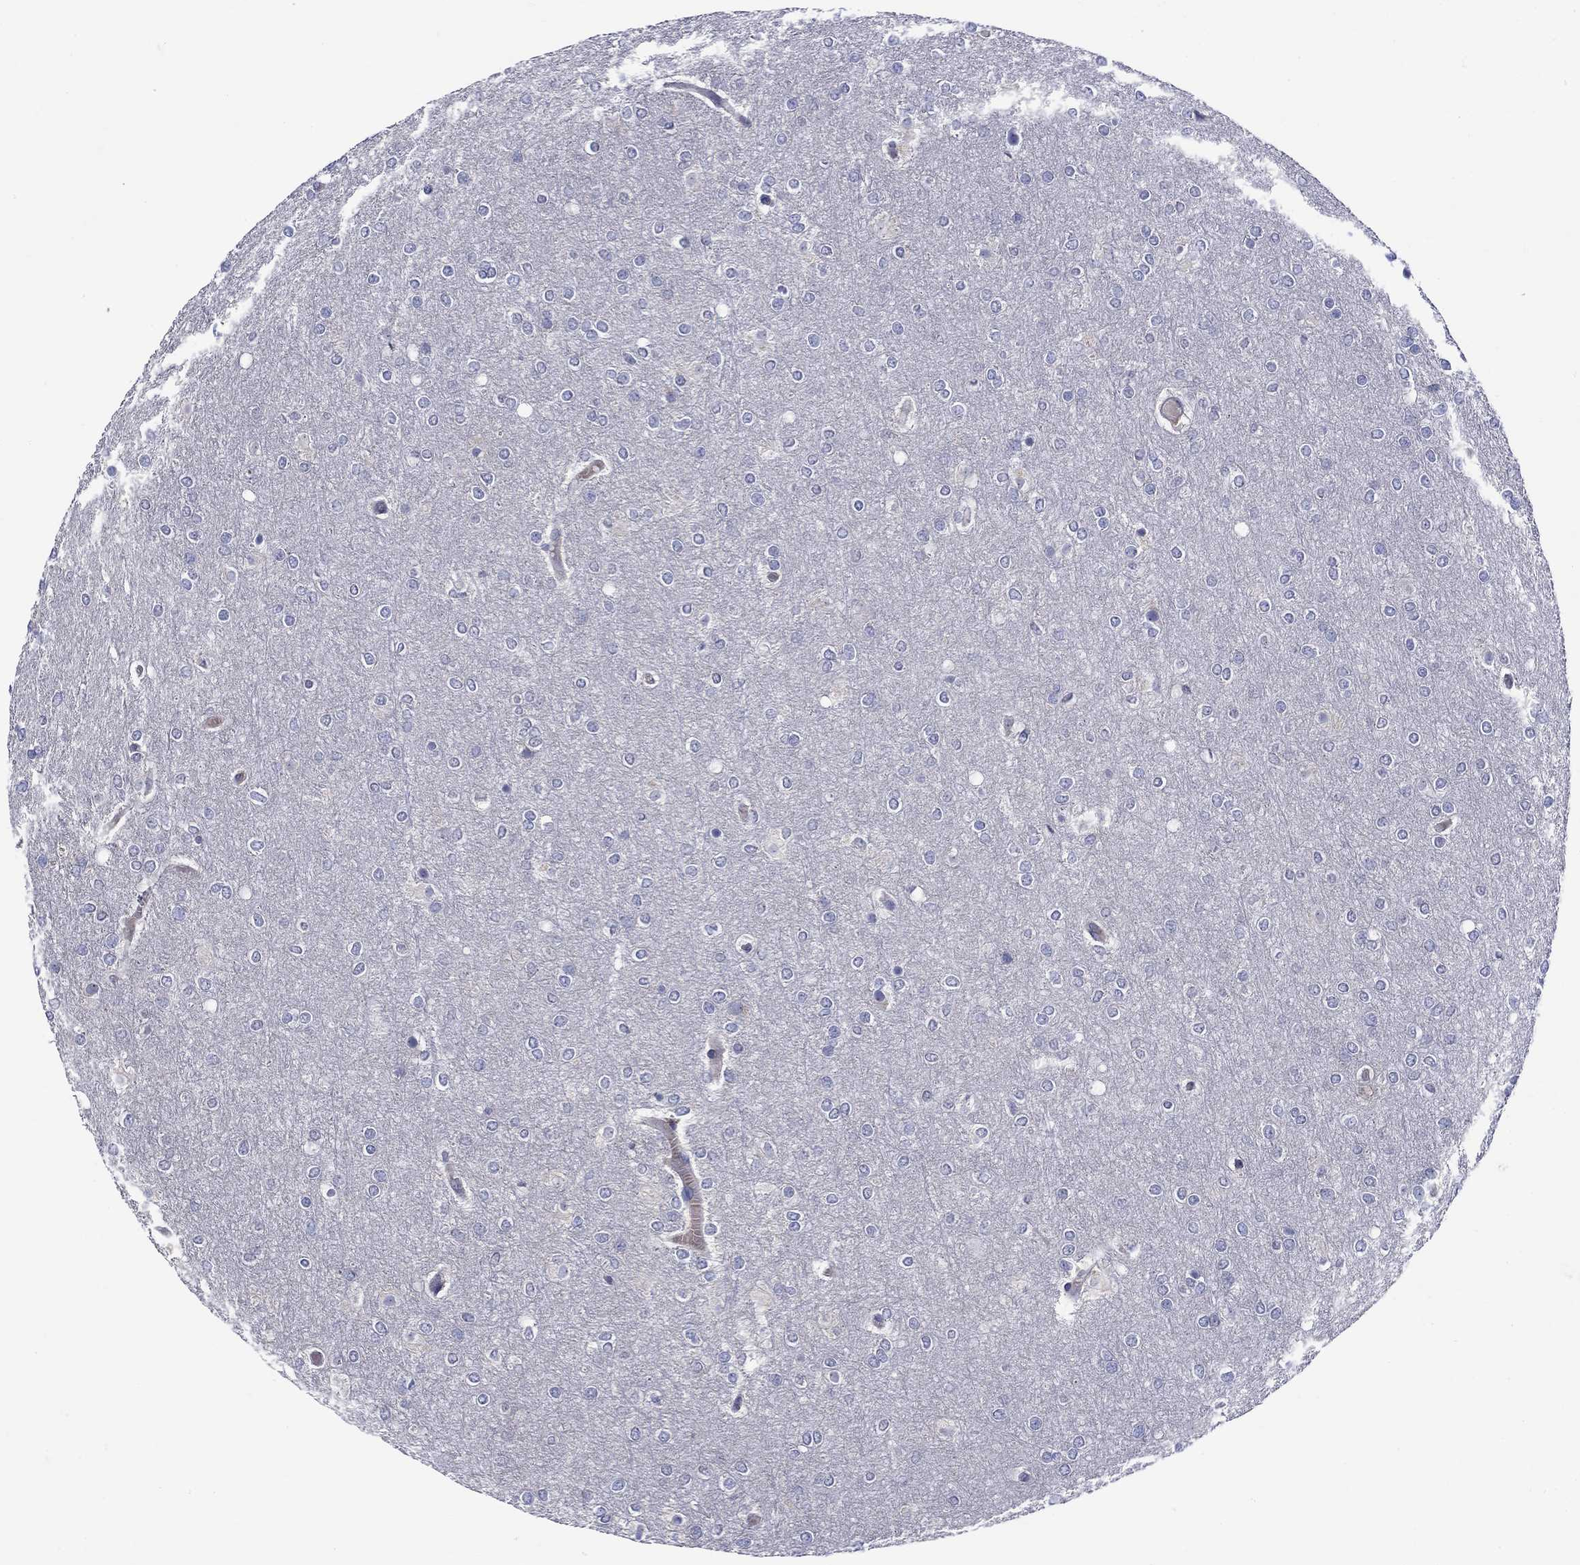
{"staining": {"intensity": "negative", "quantity": "none", "location": "none"}, "tissue": "glioma", "cell_type": "Tumor cells", "image_type": "cancer", "snomed": [{"axis": "morphology", "description": "Glioma, malignant, High grade"}, {"axis": "topography", "description": "Brain"}], "caption": "Immunohistochemical staining of glioma reveals no significant staining in tumor cells.", "gene": "QRFPR", "patient": {"sex": "female", "age": 61}}